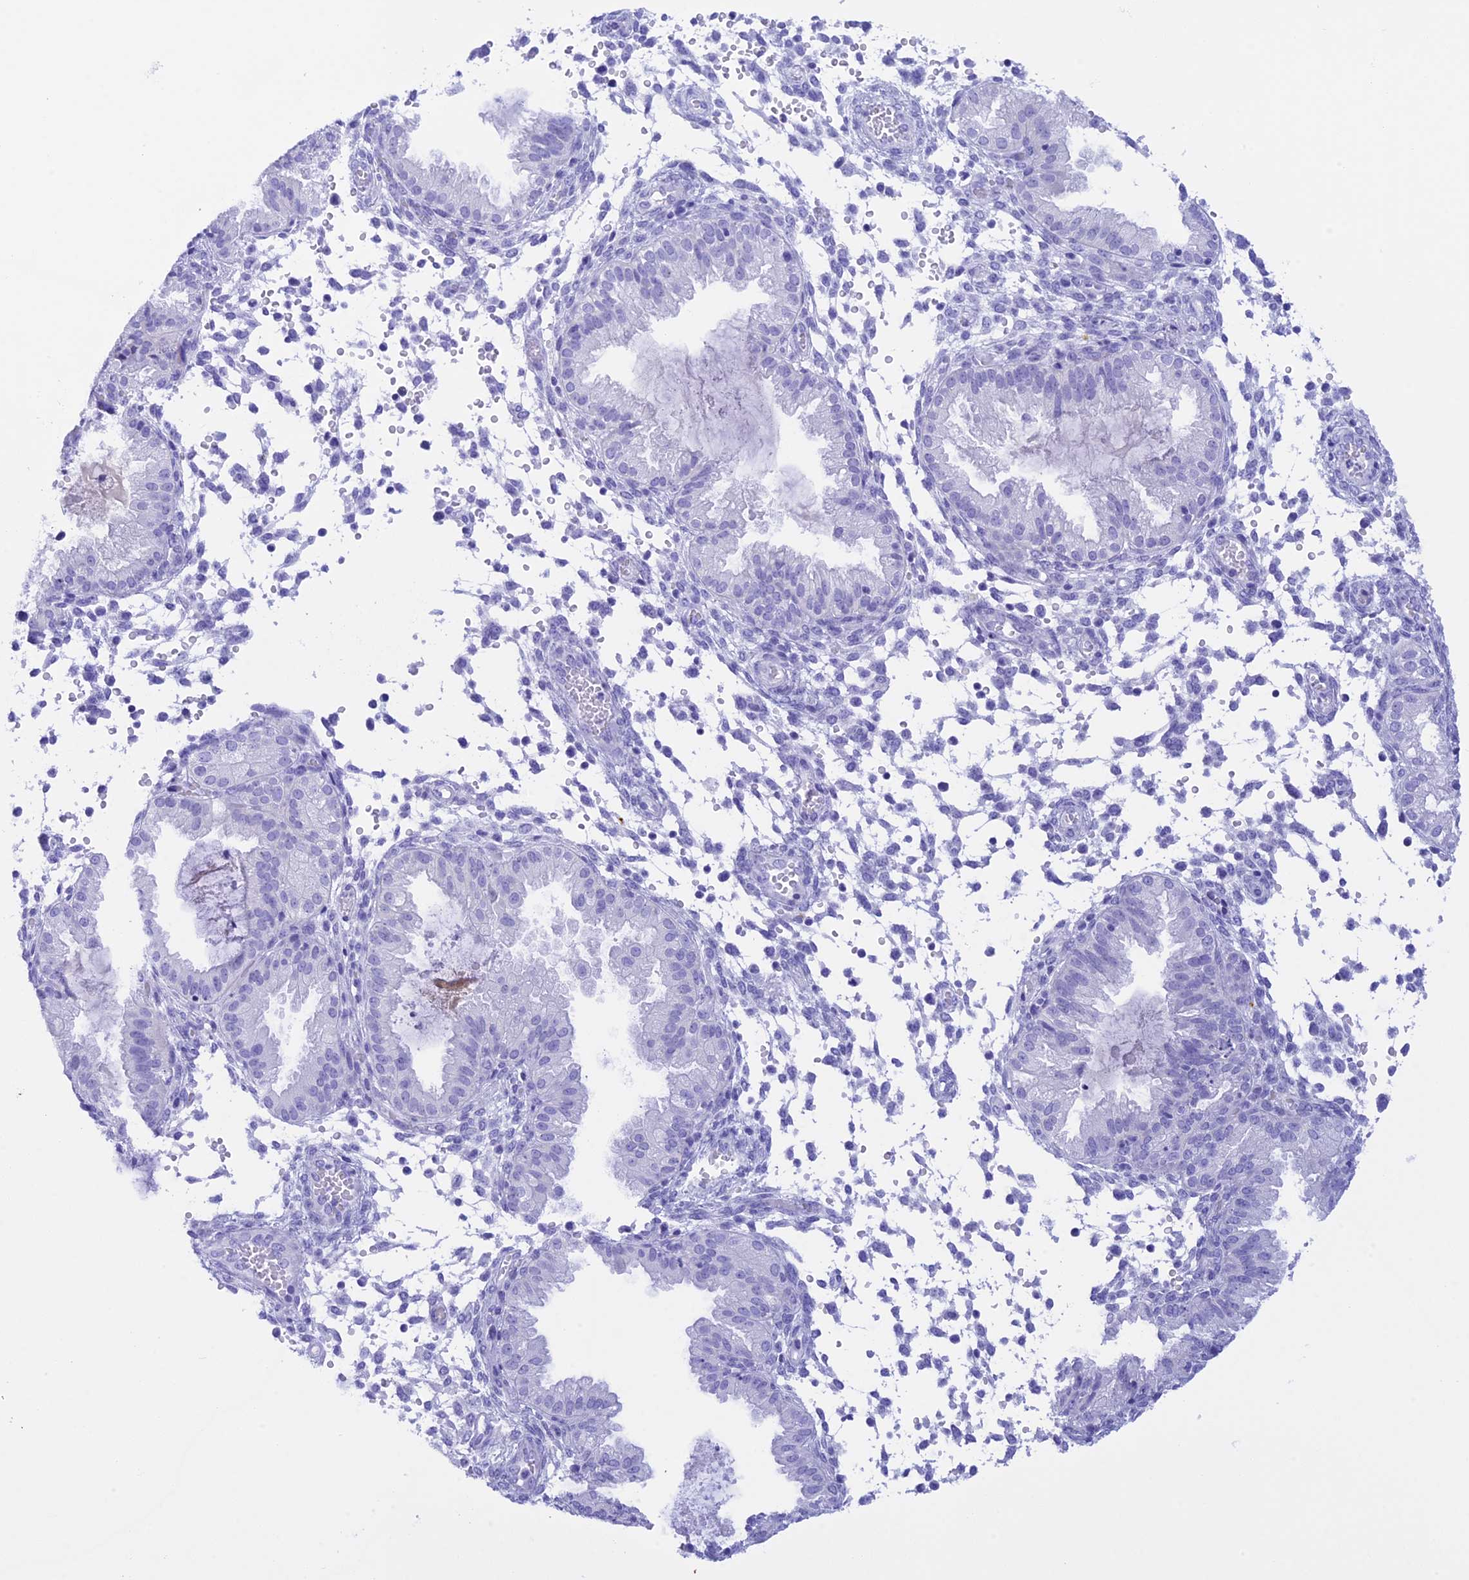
{"staining": {"intensity": "negative", "quantity": "none", "location": "none"}, "tissue": "endometrium", "cell_type": "Cells in endometrial stroma", "image_type": "normal", "snomed": [{"axis": "morphology", "description": "Normal tissue, NOS"}, {"axis": "topography", "description": "Endometrium"}], "caption": "Immunohistochemical staining of benign endometrium reveals no significant positivity in cells in endometrial stroma.", "gene": "BRI3", "patient": {"sex": "female", "age": 33}}